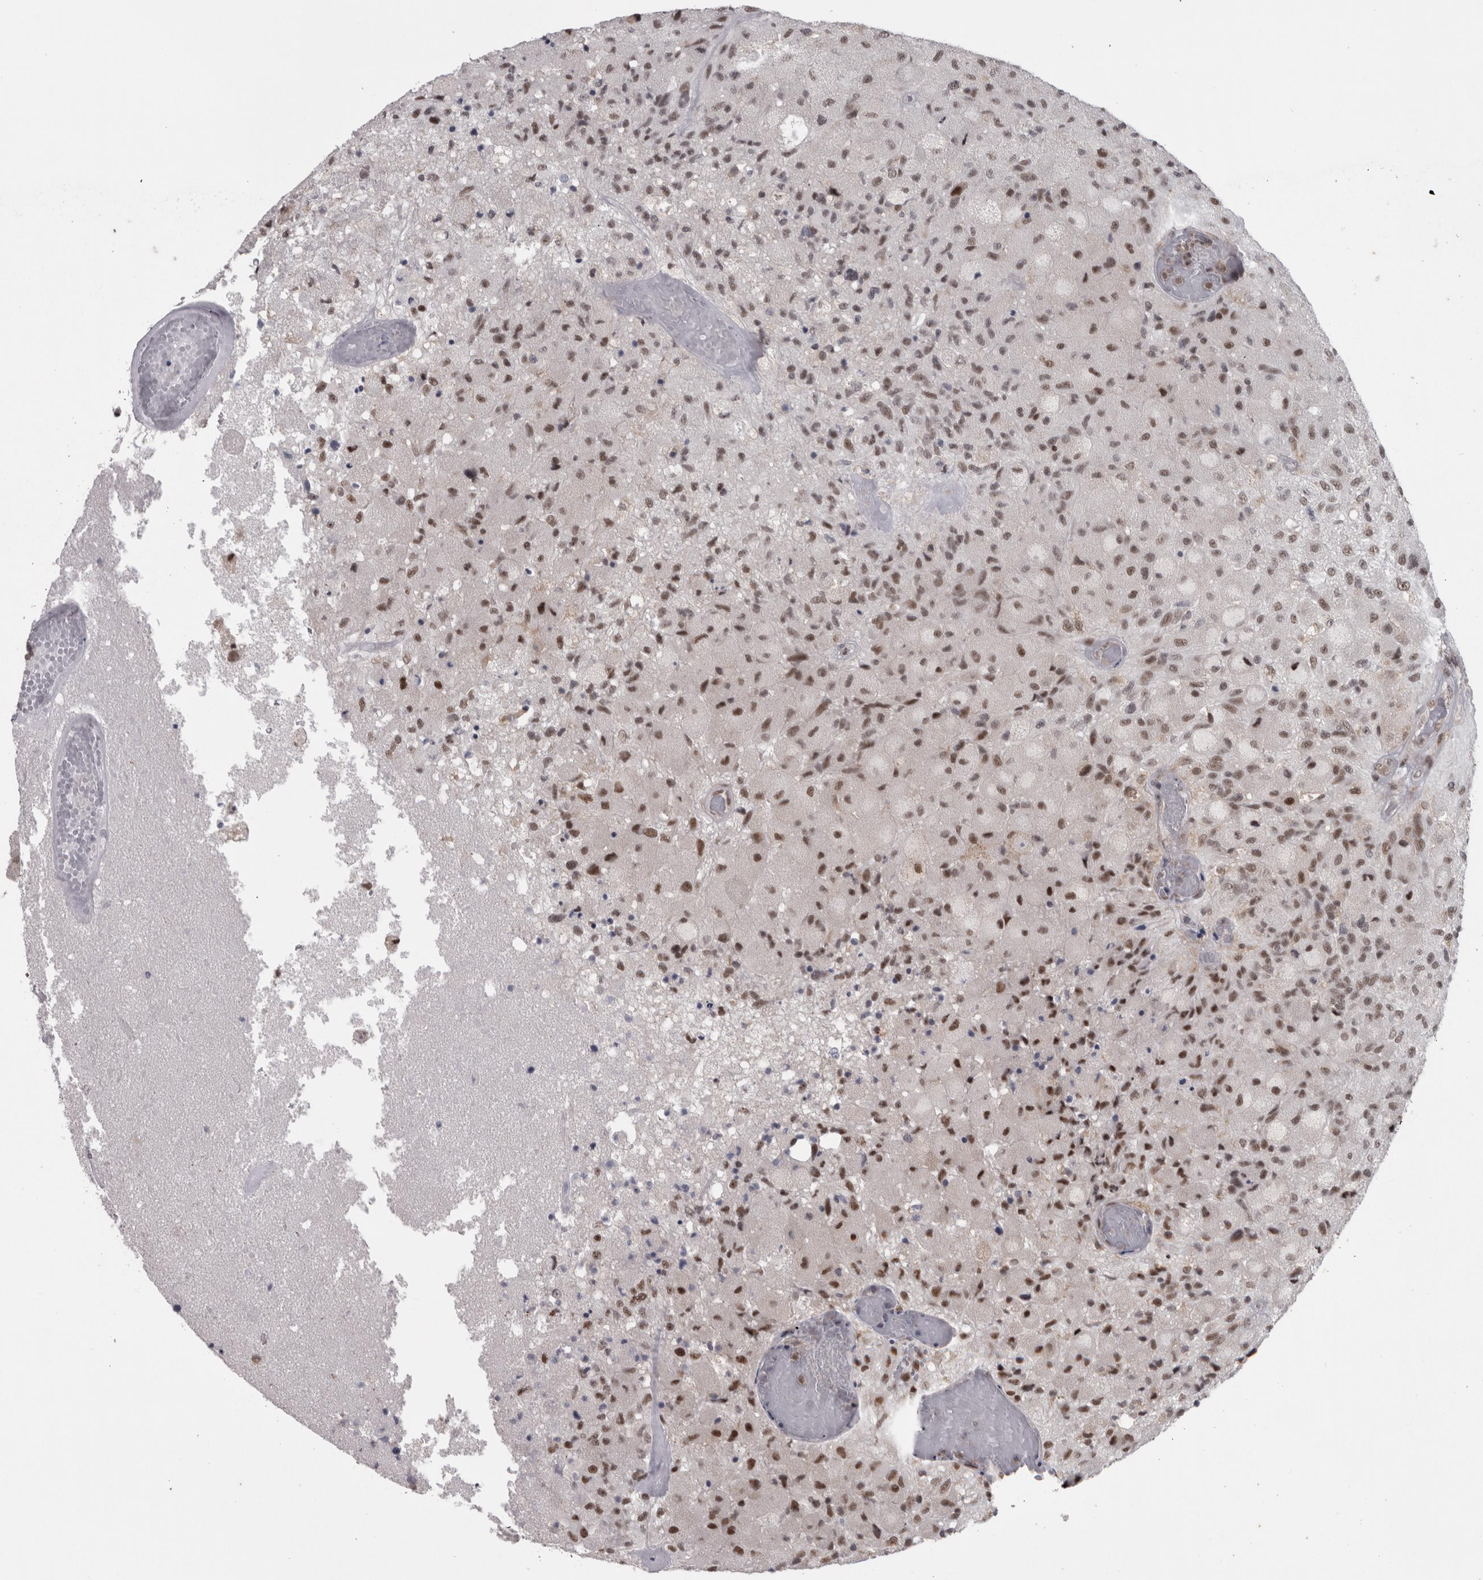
{"staining": {"intensity": "moderate", "quantity": ">75%", "location": "nuclear"}, "tissue": "glioma", "cell_type": "Tumor cells", "image_type": "cancer", "snomed": [{"axis": "morphology", "description": "Normal tissue, NOS"}, {"axis": "morphology", "description": "Glioma, malignant, High grade"}, {"axis": "topography", "description": "Cerebral cortex"}], "caption": "Glioma stained for a protein (brown) shows moderate nuclear positive expression in approximately >75% of tumor cells.", "gene": "MICU3", "patient": {"sex": "male", "age": 77}}